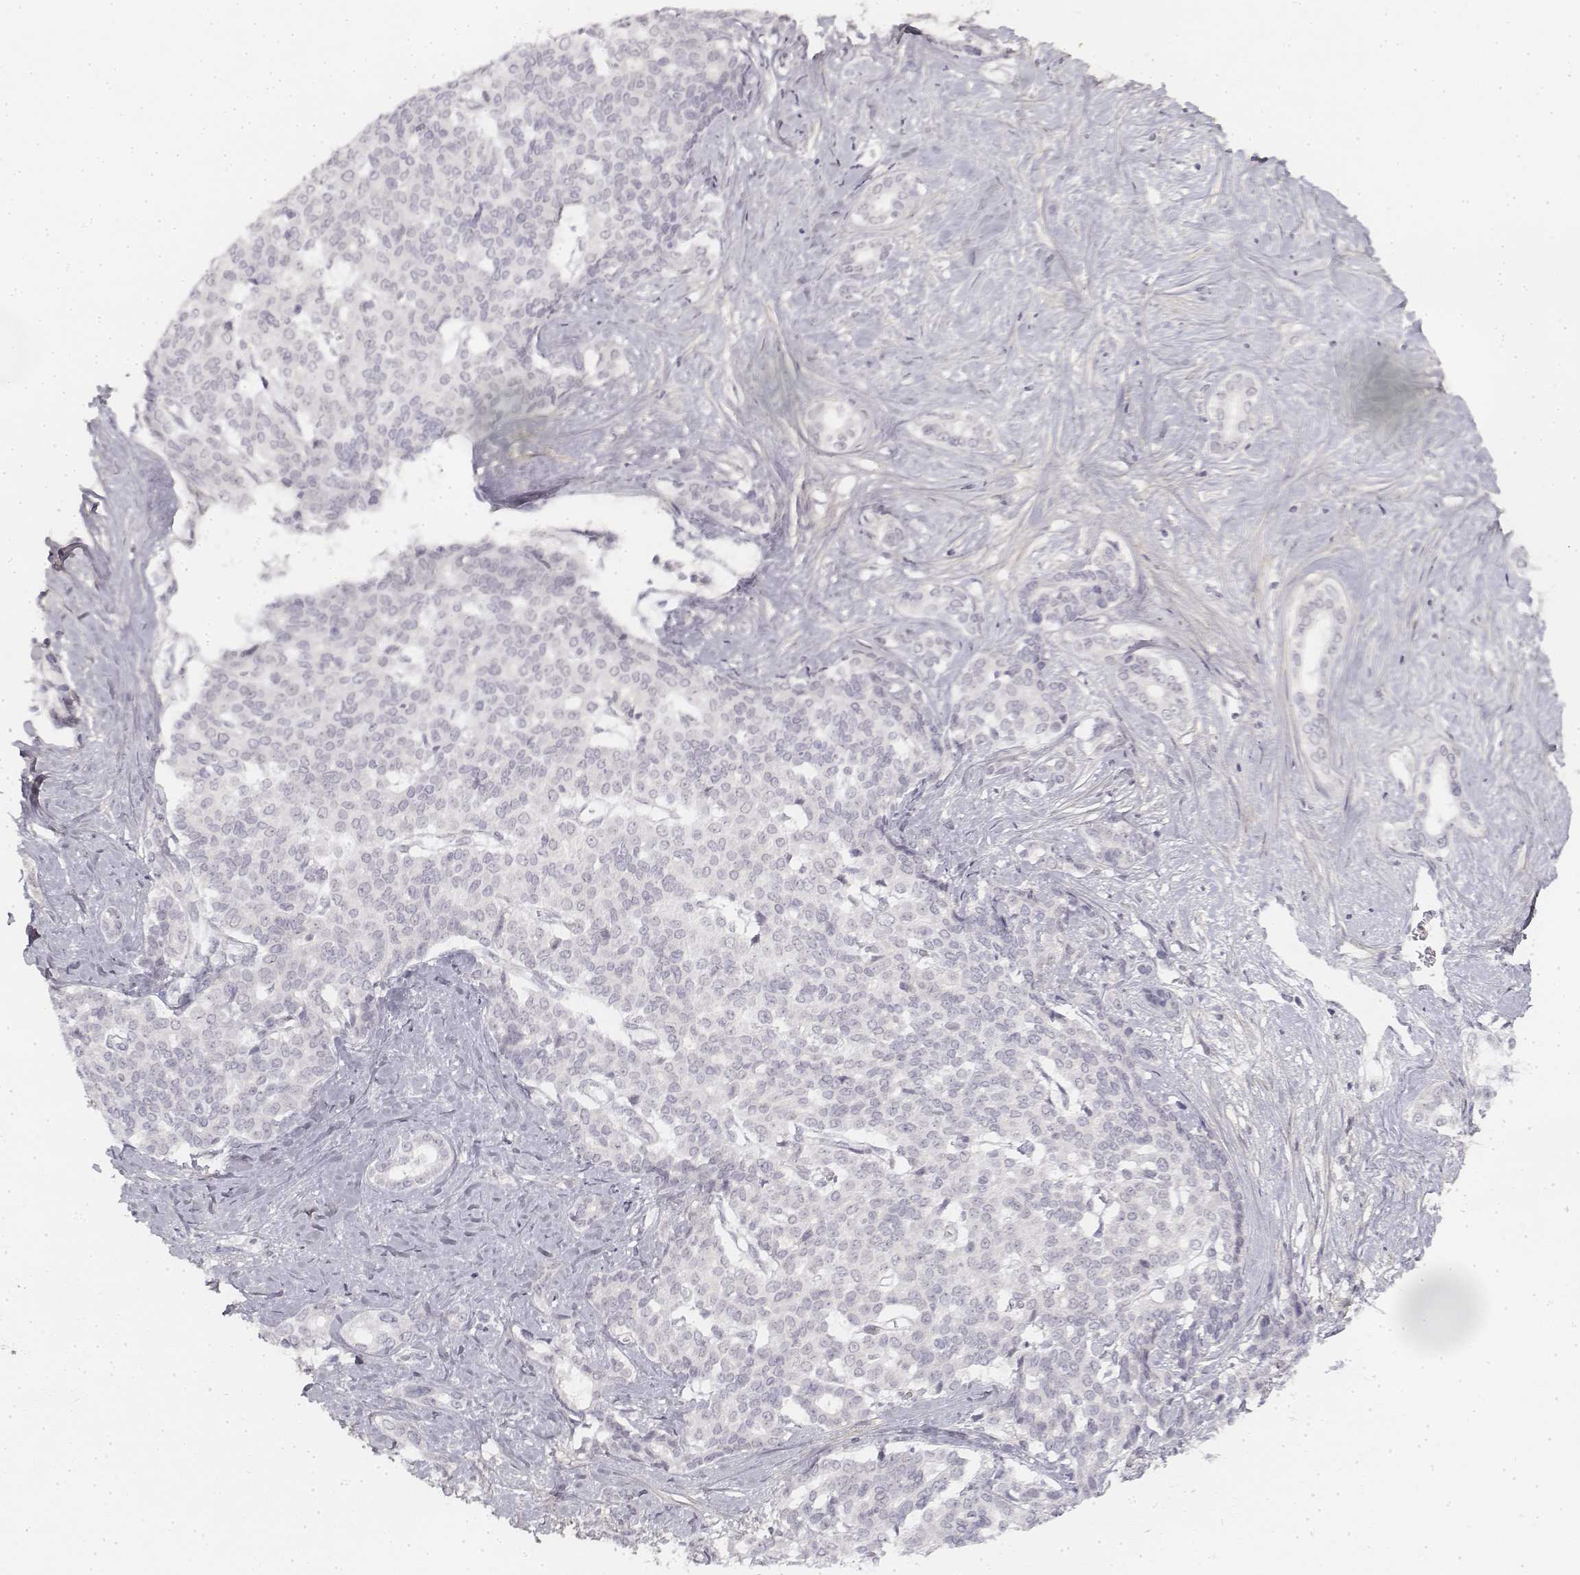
{"staining": {"intensity": "negative", "quantity": "none", "location": "none"}, "tissue": "liver cancer", "cell_type": "Tumor cells", "image_type": "cancer", "snomed": [{"axis": "morphology", "description": "Cholangiocarcinoma"}, {"axis": "topography", "description": "Liver"}], "caption": "Human liver cancer stained for a protein using IHC demonstrates no staining in tumor cells.", "gene": "KRT84", "patient": {"sex": "female", "age": 47}}